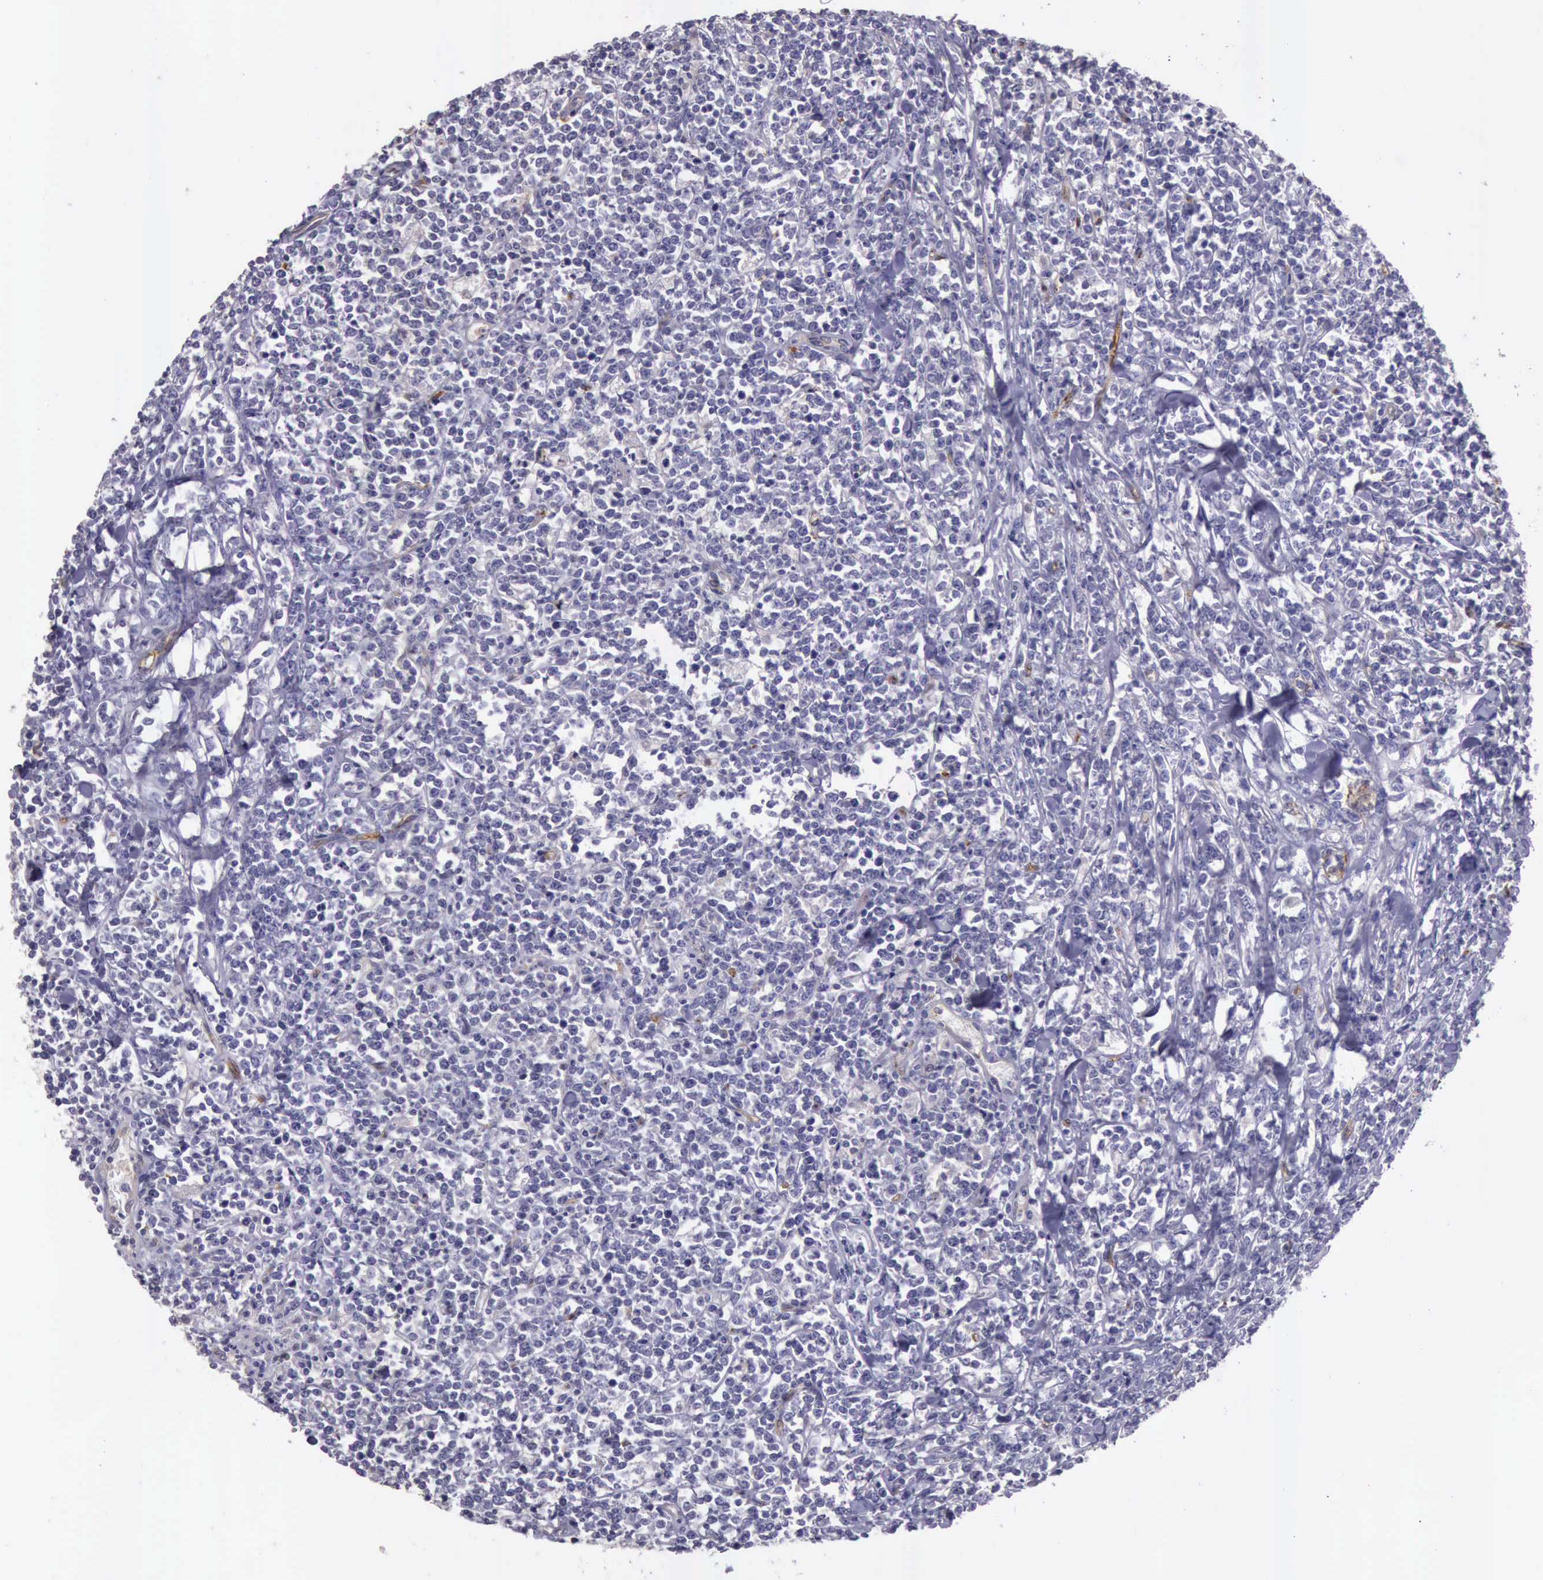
{"staining": {"intensity": "negative", "quantity": "none", "location": "none"}, "tissue": "lymphoma", "cell_type": "Tumor cells", "image_type": "cancer", "snomed": [{"axis": "morphology", "description": "Malignant lymphoma, non-Hodgkin's type, High grade"}, {"axis": "topography", "description": "Small intestine"}, {"axis": "topography", "description": "Colon"}], "caption": "High power microscopy histopathology image of an immunohistochemistry (IHC) histopathology image of lymphoma, revealing no significant expression in tumor cells.", "gene": "TCEANC", "patient": {"sex": "male", "age": 8}}